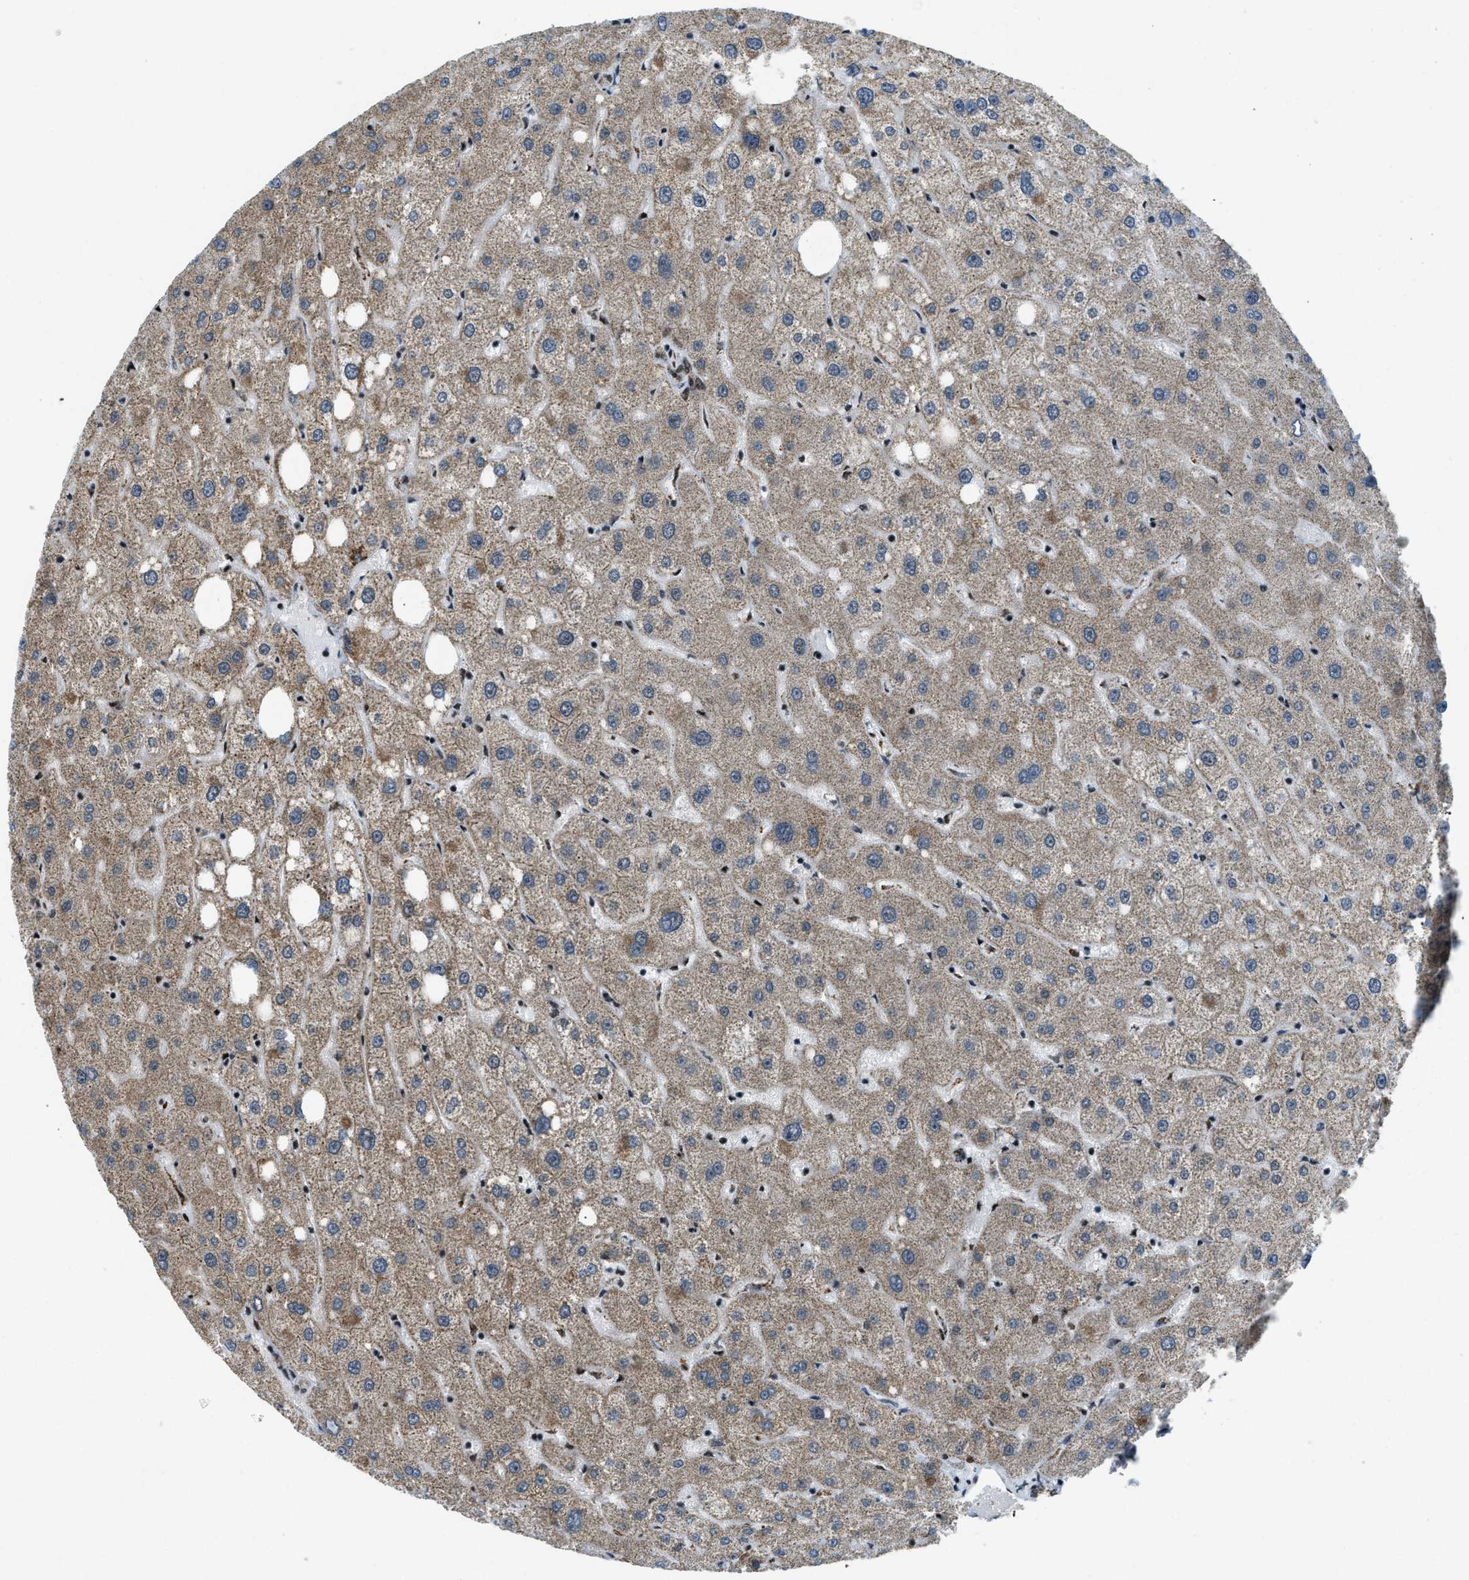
{"staining": {"intensity": "moderate", "quantity": ">75%", "location": "nuclear"}, "tissue": "liver", "cell_type": "Cholangiocytes", "image_type": "normal", "snomed": [{"axis": "morphology", "description": "Normal tissue, NOS"}, {"axis": "topography", "description": "Liver"}], "caption": "The immunohistochemical stain labels moderate nuclear expression in cholangiocytes of benign liver.", "gene": "GABPB1", "patient": {"sex": "male", "age": 73}}